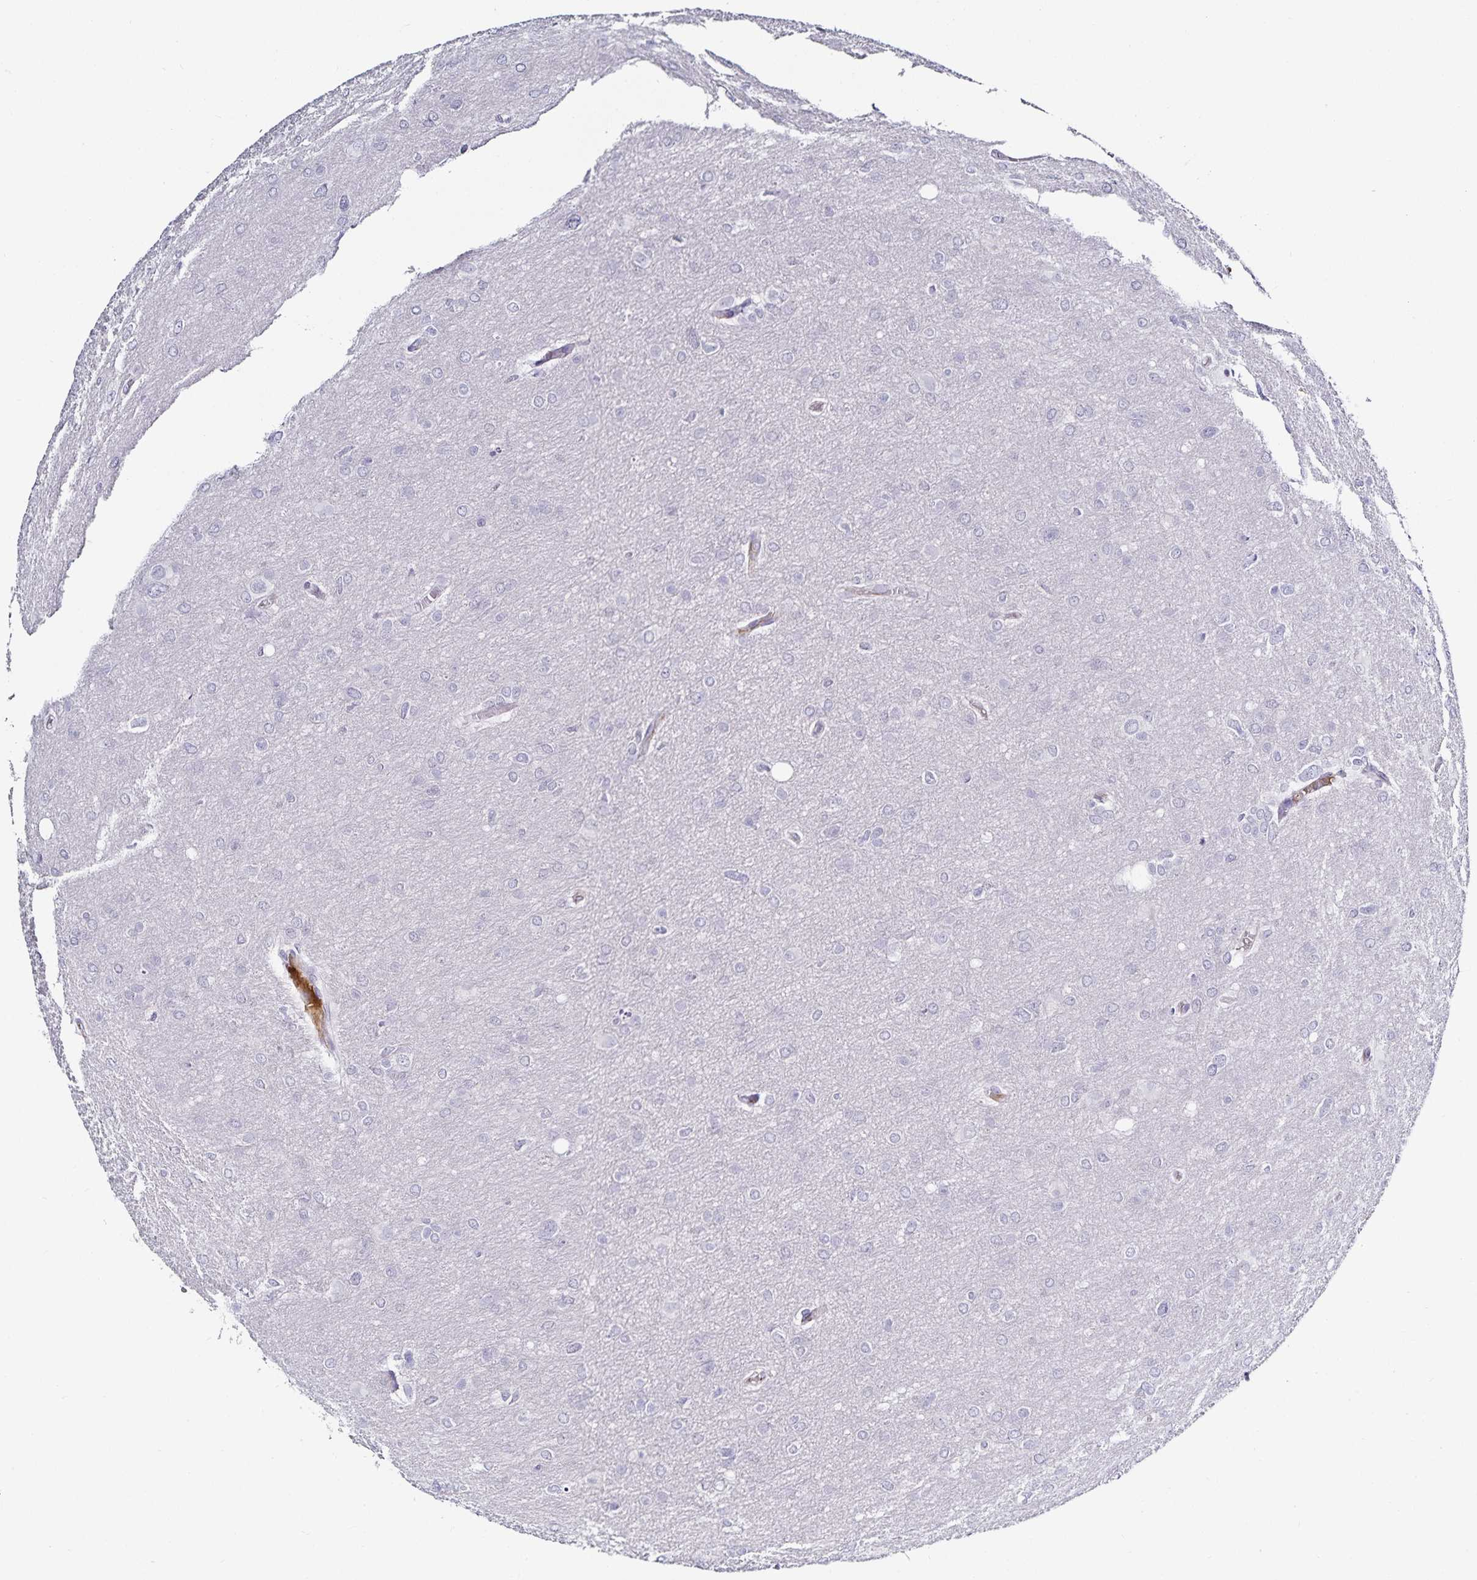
{"staining": {"intensity": "negative", "quantity": "none", "location": "none"}, "tissue": "glioma", "cell_type": "Tumor cells", "image_type": "cancer", "snomed": [{"axis": "morphology", "description": "Glioma, malignant, High grade"}, {"axis": "topography", "description": "Brain"}], "caption": "Immunohistochemistry micrograph of human glioma stained for a protein (brown), which displays no staining in tumor cells. (DAB (3,3'-diaminobenzidine) immunohistochemistry with hematoxylin counter stain).", "gene": "TTR", "patient": {"sex": "male", "age": 53}}